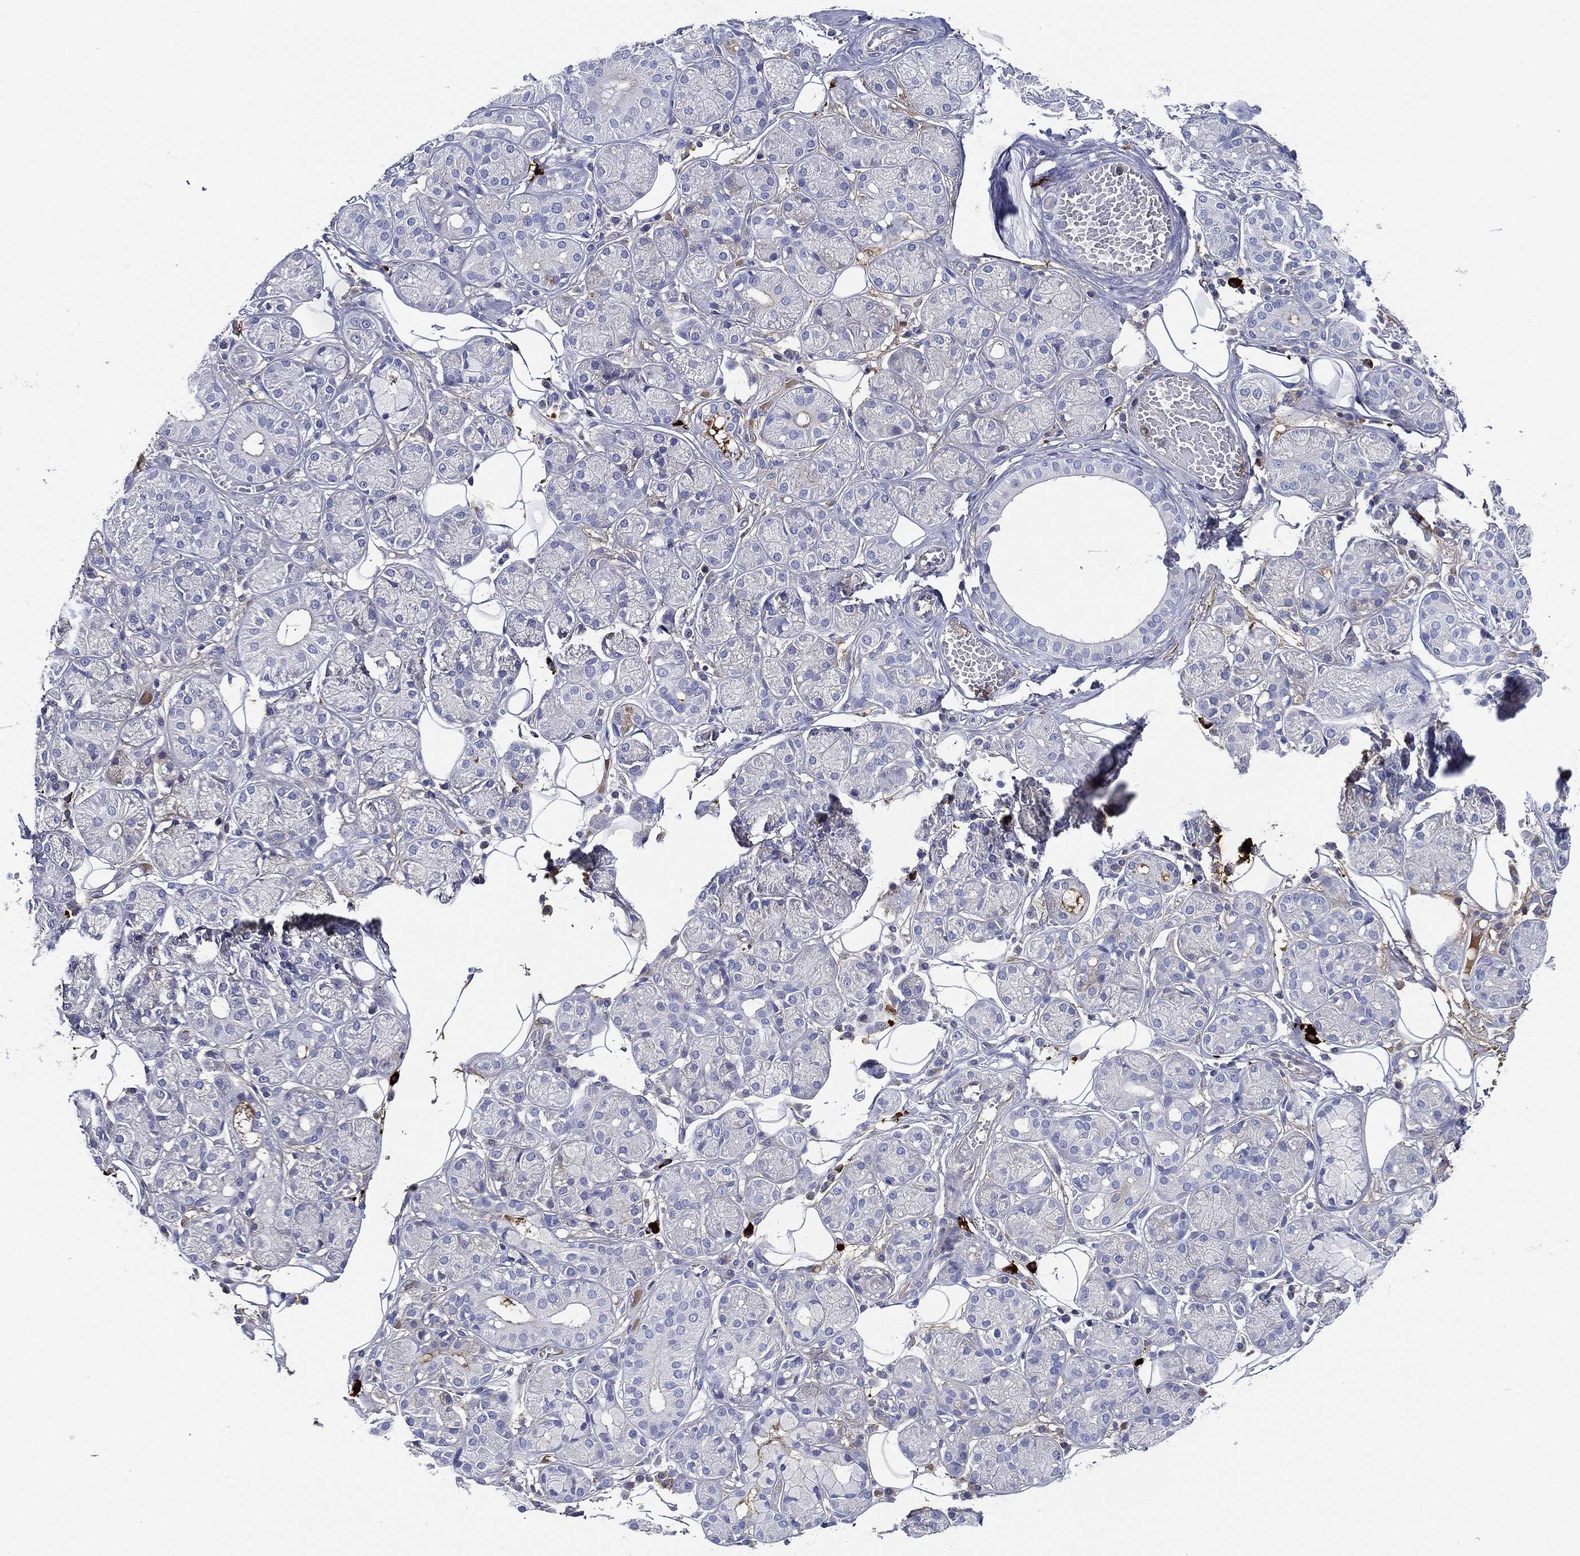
{"staining": {"intensity": "negative", "quantity": "none", "location": "none"}, "tissue": "salivary gland", "cell_type": "Glandular cells", "image_type": "normal", "snomed": [{"axis": "morphology", "description": "Normal tissue, NOS"}, {"axis": "topography", "description": "Salivary gland"}, {"axis": "topography", "description": "Peripheral nerve tissue"}], "caption": "IHC of normal salivary gland exhibits no staining in glandular cells.", "gene": "TMPRSS11D", "patient": {"sex": "male", "age": 71}}